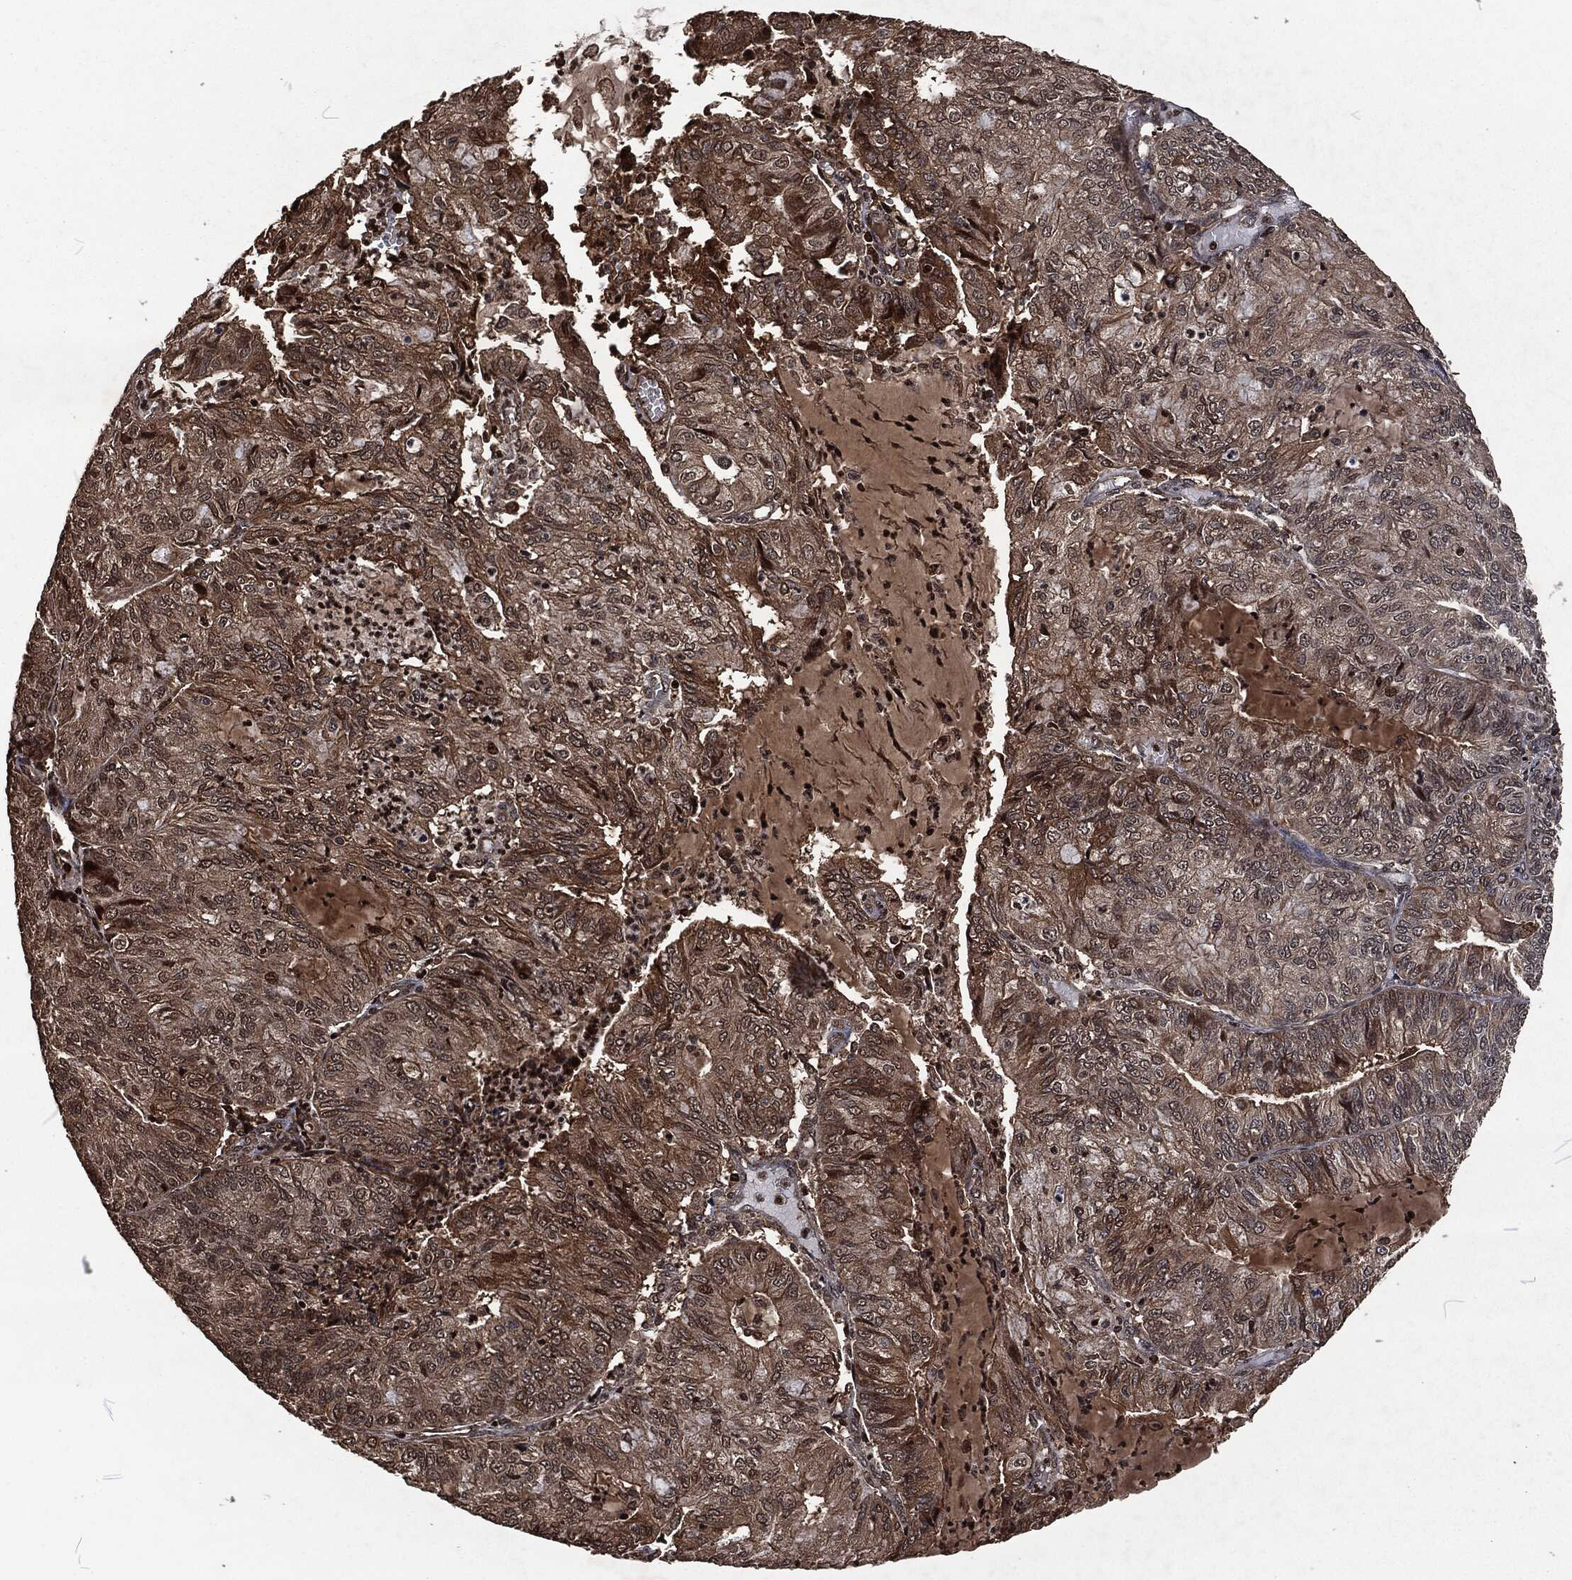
{"staining": {"intensity": "strong", "quantity": "<25%", "location": "cytoplasmic/membranous"}, "tissue": "endometrial cancer", "cell_type": "Tumor cells", "image_type": "cancer", "snomed": [{"axis": "morphology", "description": "Adenocarcinoma, NOS"}, {"axis": "topography", "description": "Endometrium"}], "caption": "Adenocarcinoma (endometrial) stained with DAB (3,3'-diaminobenzidine) immunohistochemistry exhibits medium levels of strong cytoplasmic/membranous staining in about <25% of tumor cells.", "gene": "SNAI1", "patient": {"sex": "female", "age": 82}}